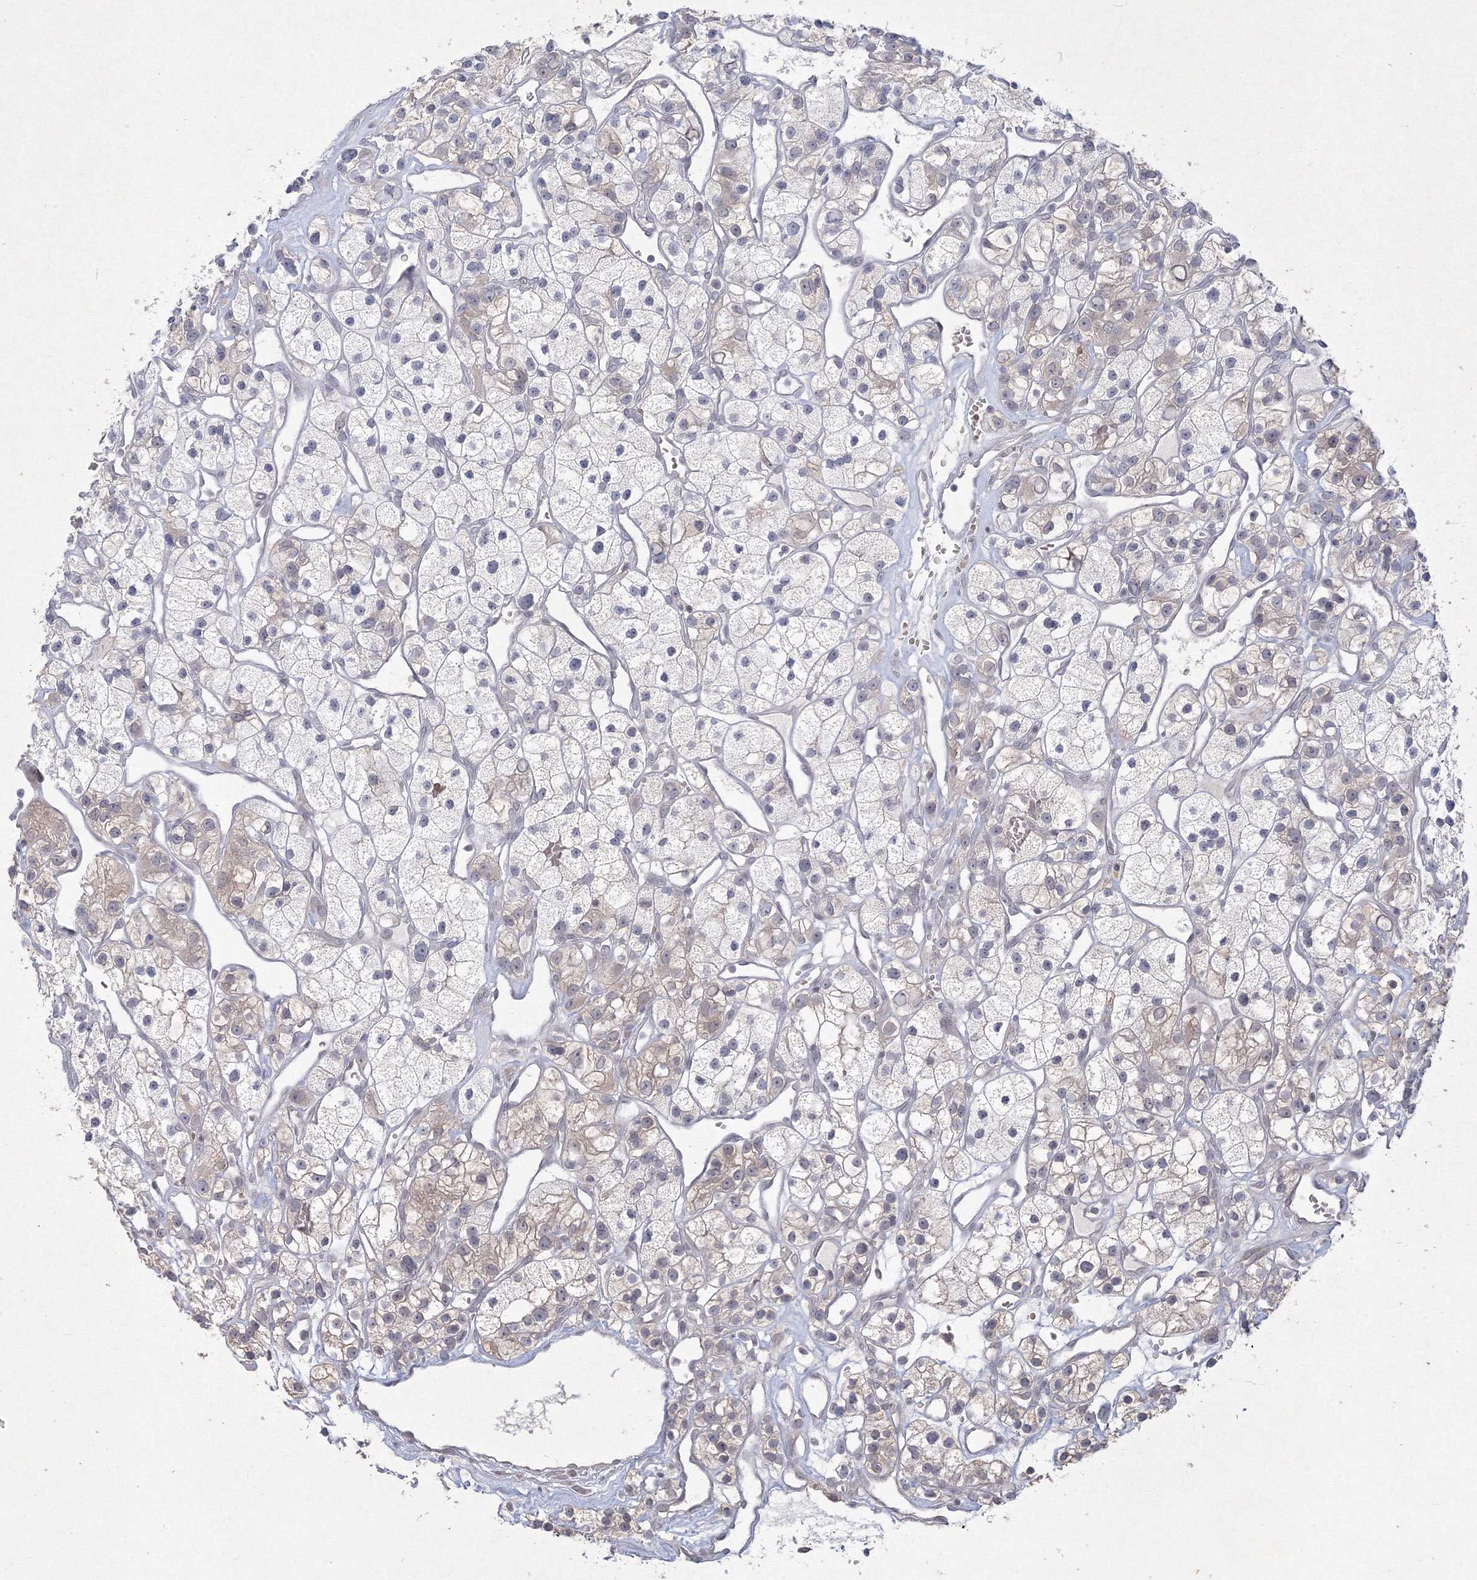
{"staining": {"intensity": "weak", "quantity": "<25%", "location": "cytoplasmic/membranous"}, "tissue": "renal cancer", "cell_type": "Tumor cells", "image_type": "cancer", "snomed": [{"axis": "morphology", "description": "Adenocarcinoma, NOS"}, {"axis": "topography", "description": "Kidney"}], "caption": "This is a image of immunohistochemistry (IHC) staining of renal adenocarcinoma, which shows no expression in tumor cells.", "gene": "NXPE3", "patient": {"sex": "female", "age": 57}}